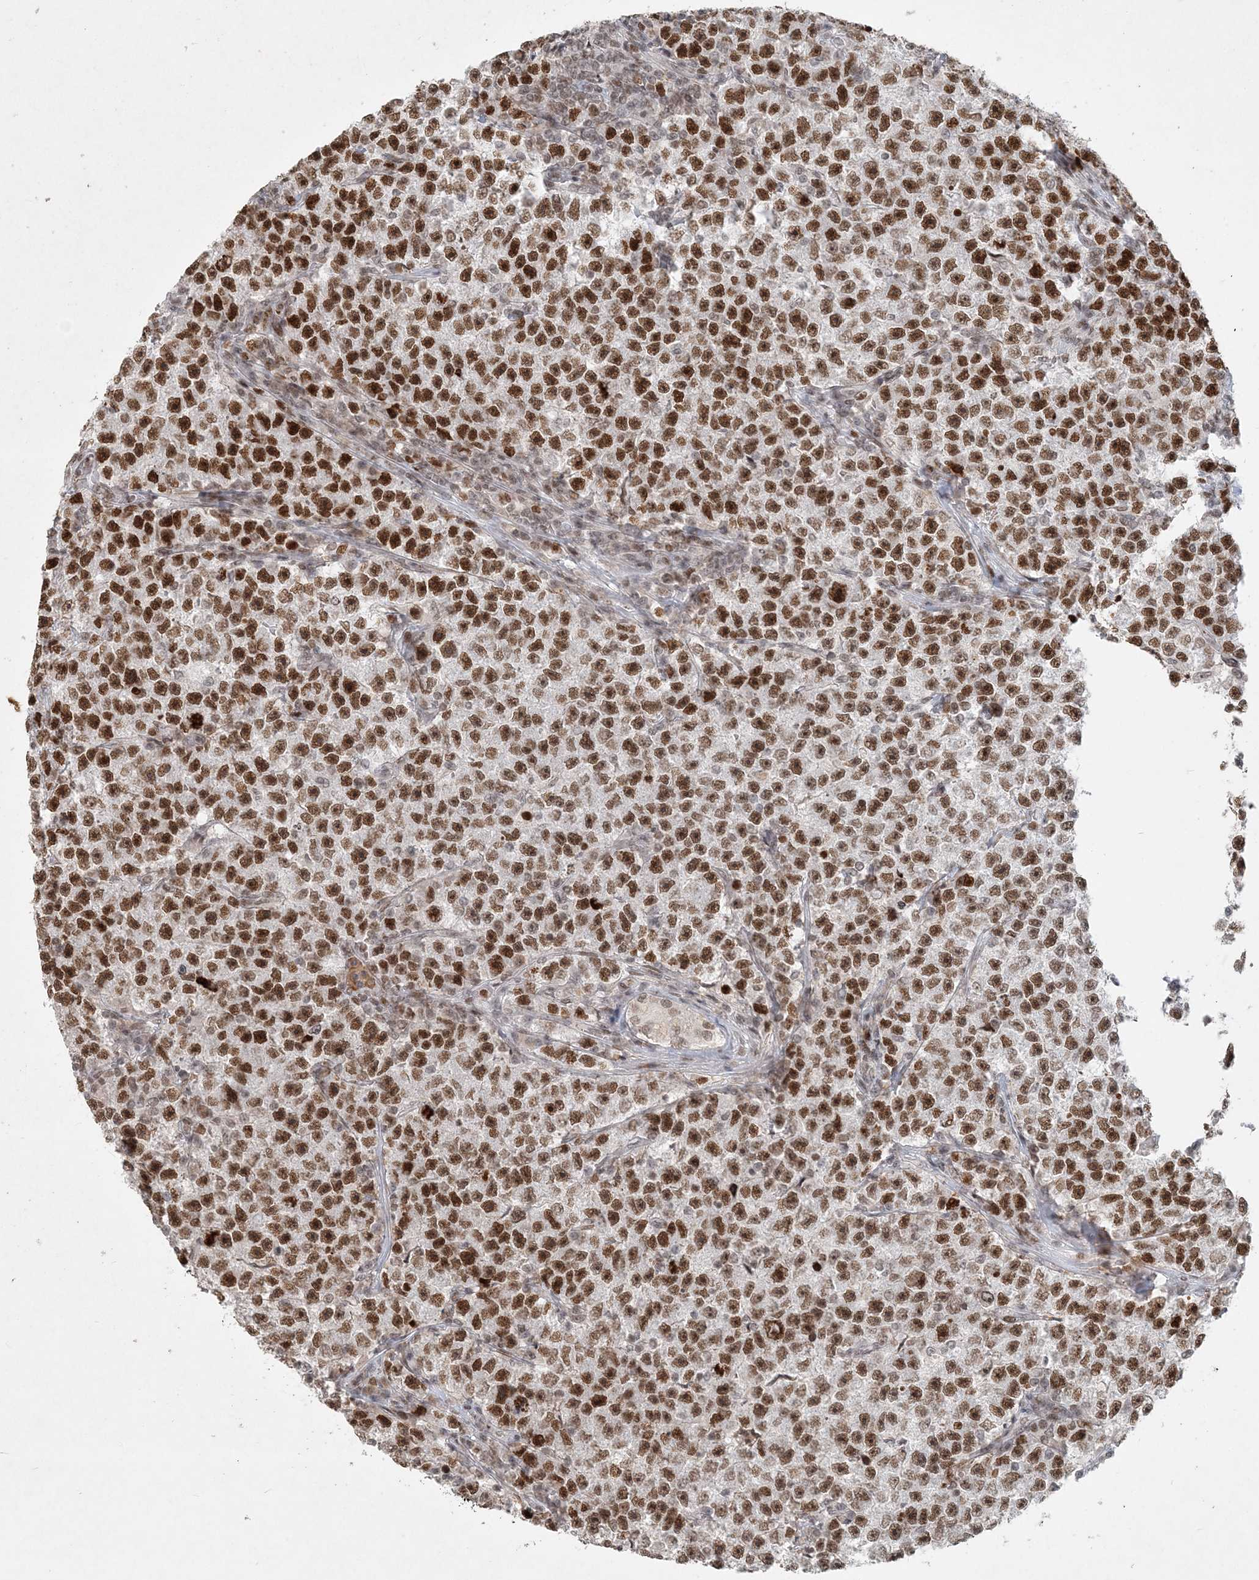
{"staining": {"intensity": "strong", "quantity": ">75%", "location": "nuclear"}, "tissue": "testis cancer", "cell_type": "Tumor cells", "image_type": "cancer", "snomed": [{"axis": "morphology", "description": "Seminoma, NOS"}, {"axis": "topography", "description": "Testis"}], "caption": "Tumor cells display strong nuclear positivity in about >75% of cells in testis seminoma. Using DAB (brown) and hematoxylin (blue) stains, captured at high magnification using brightfield microscopy.", "gene": "BAZ1B", "patient": {"sex": "male", "age": 22}}